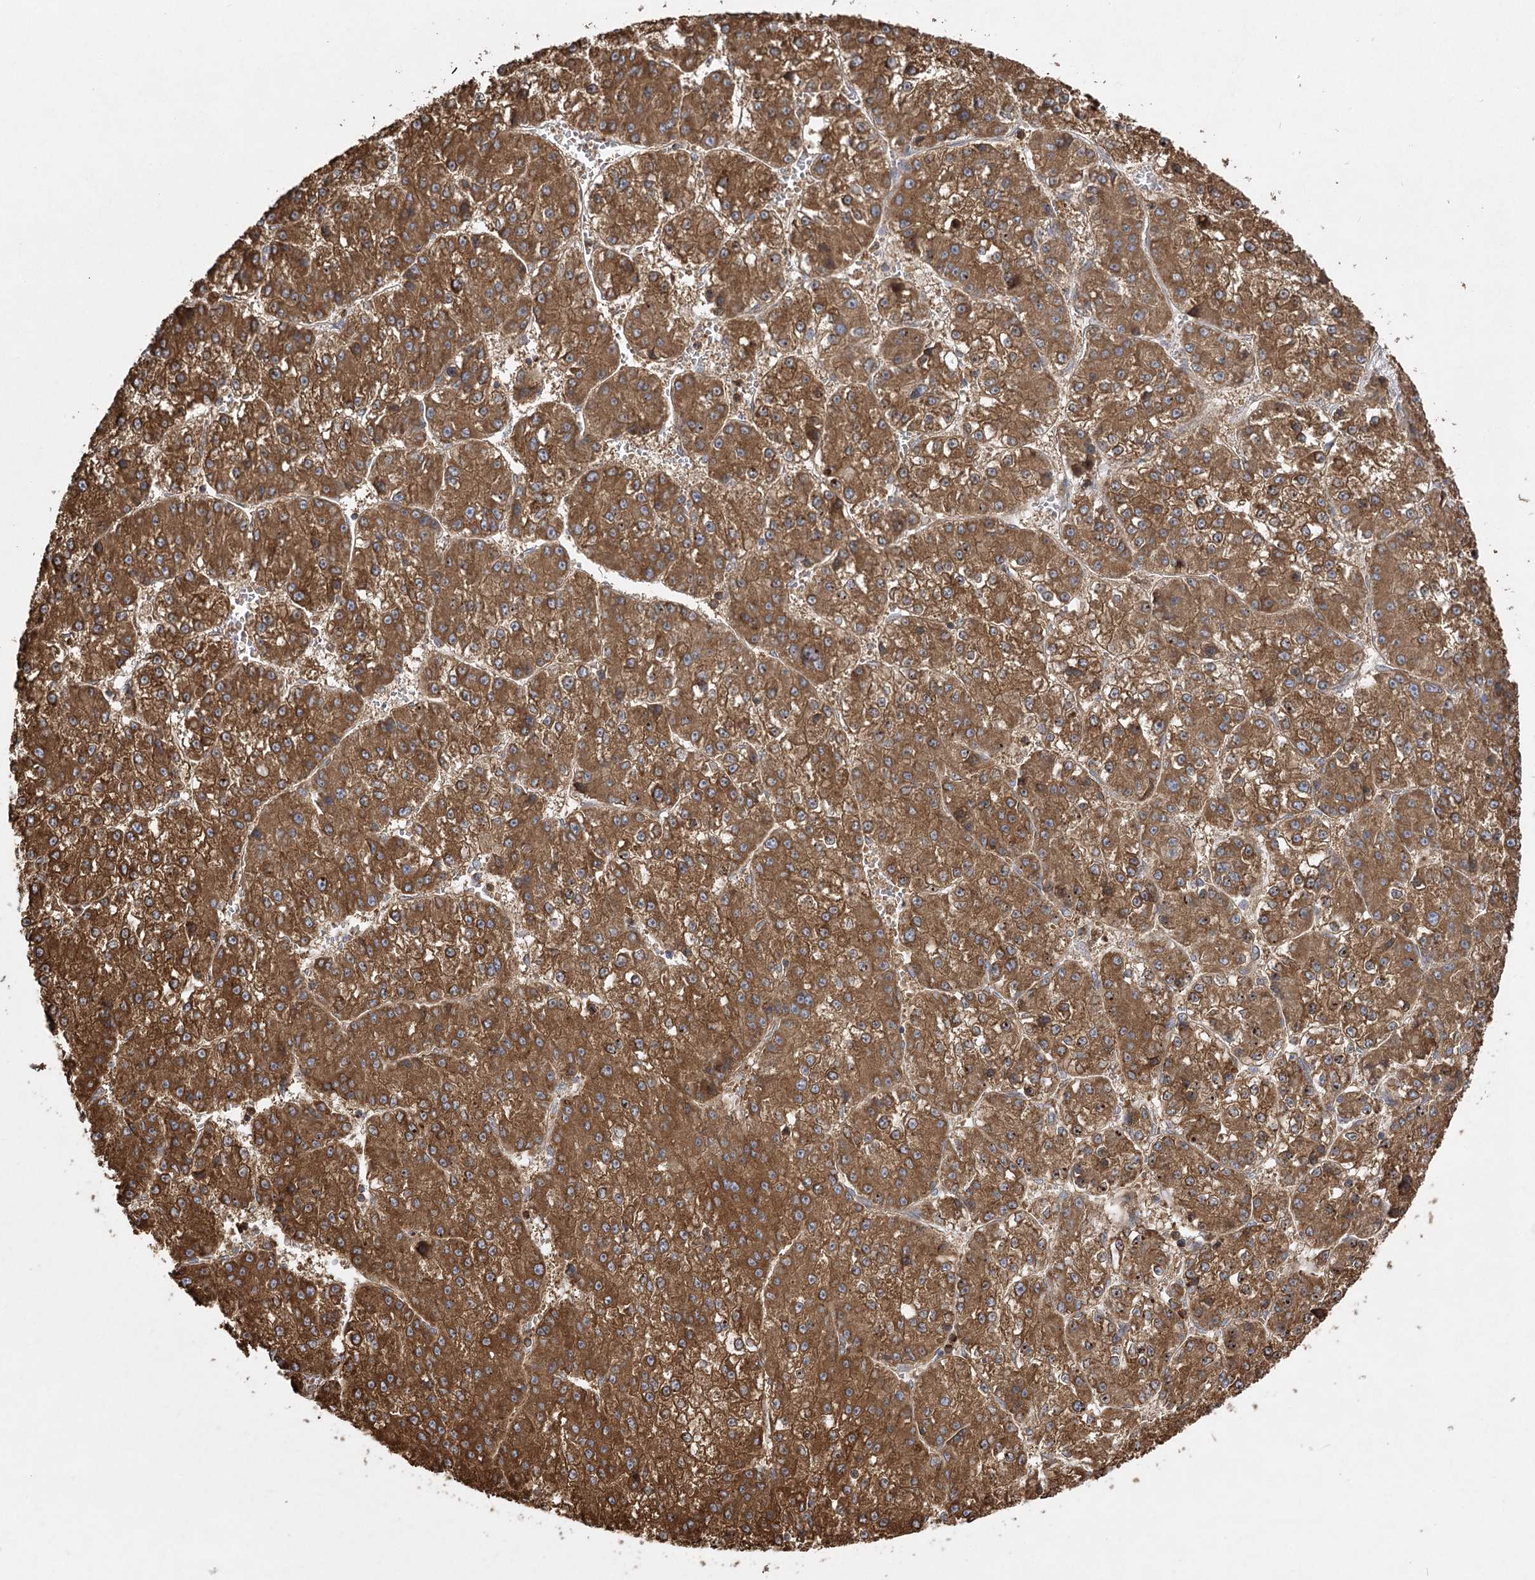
{"staining": {"intensity": "strong", "quantity": ">75%", "location": "cytoplasmic/membranous"}, "tissue": "liver cancer", "cell_type": "Tumor cells", "image_type": "cancer", "snomed": [{"axis": "morphology", "description": "Carcinoma, Hepatocellular, NOS"}, {"axis": "topography", "description": "Liver"}], "caption": "Liver cancer (hepatocellular carcinoma) stained with DAB (3,3'-diaminobenzidine) immunohistochemistry displays high levels of strong cytoplasmic/membranous expression in approximately >75% of tumor cells. (Stains: DAB (3,3'-diaminobenzidine) in brown, nuclei in blue, Microscopy: brightfield microscopy at high magnification).", "gene": "ACAP2", "patient": {"sex": "female", "age": 73}}